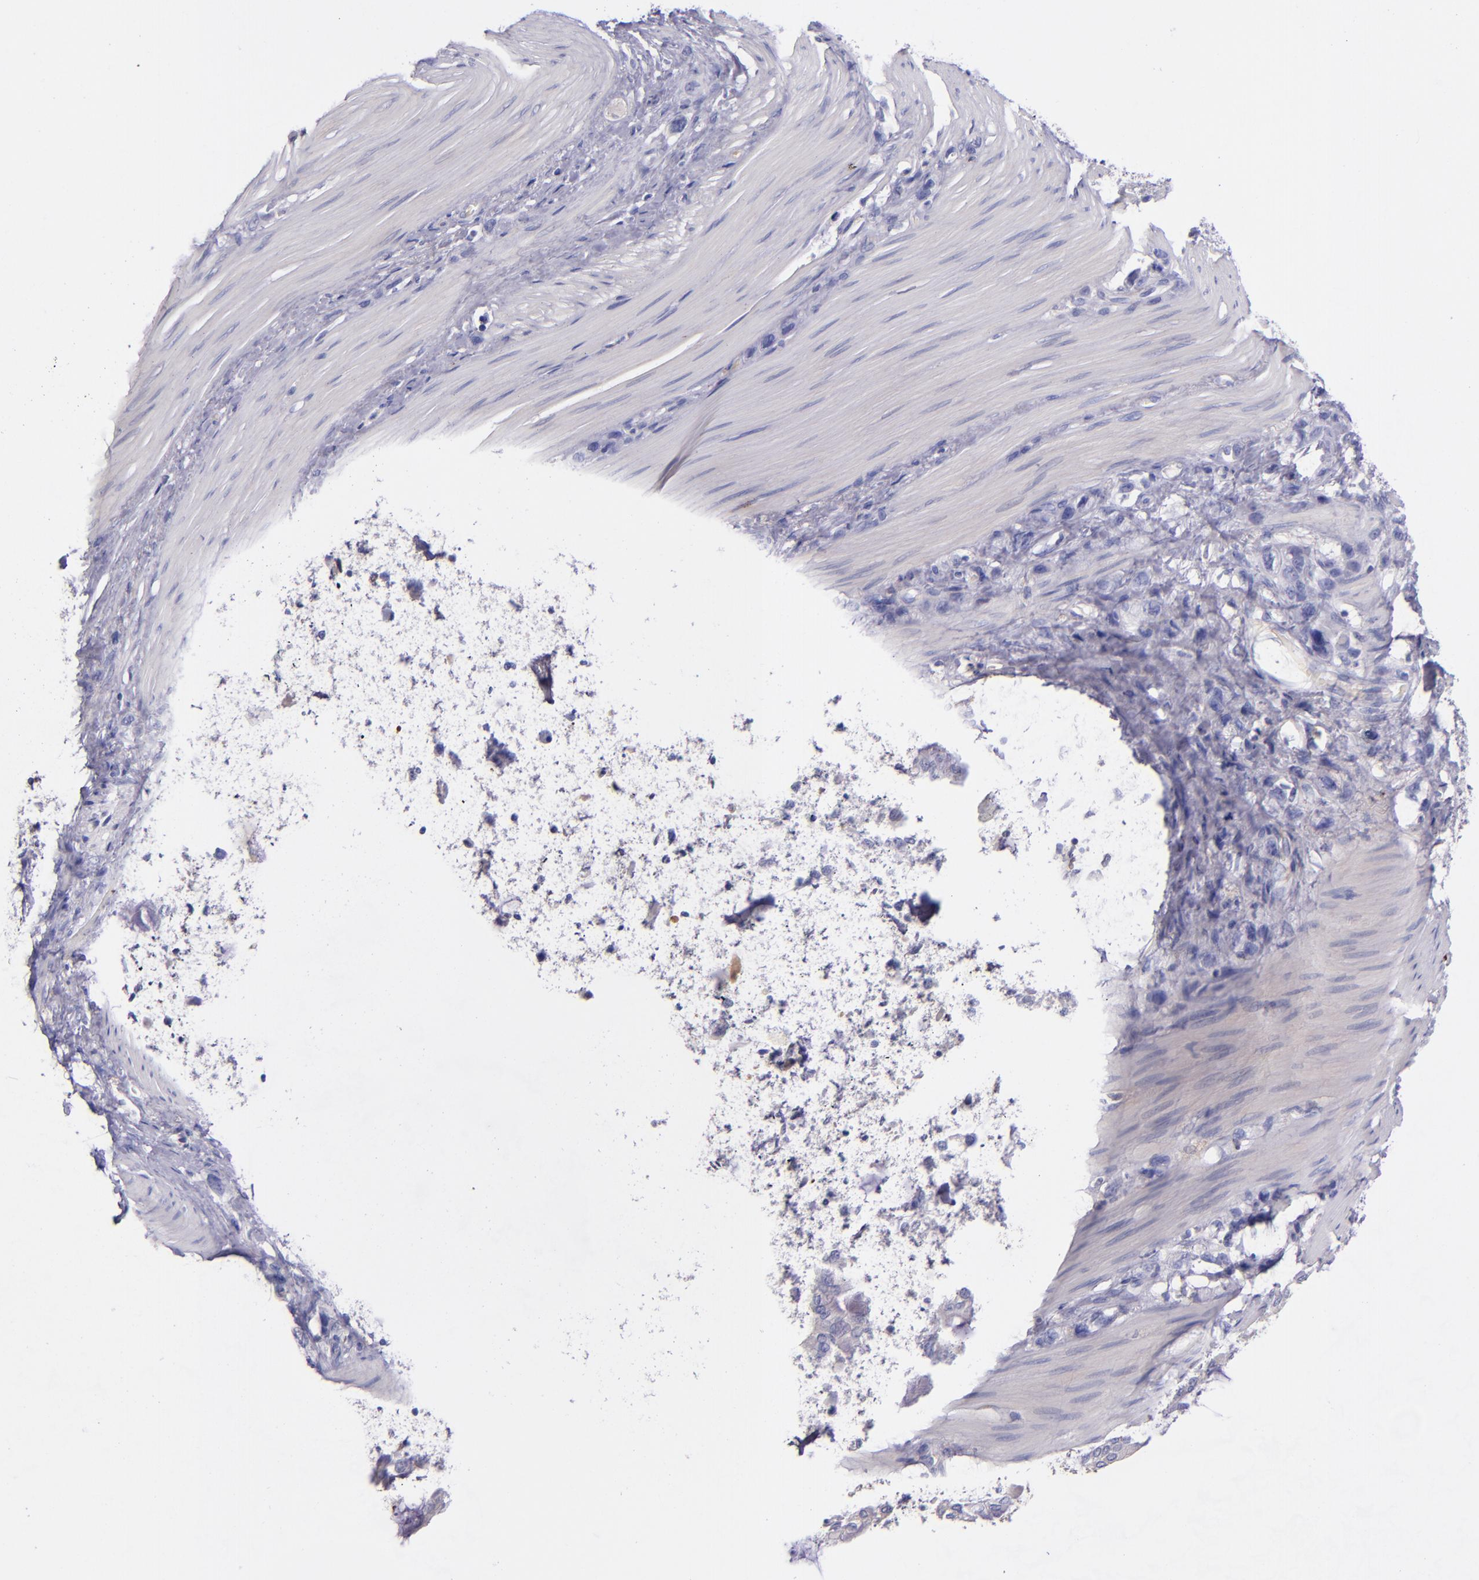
{"staining": {"intensity": "negative", "quantity": "none", "location": "none"}, "tissue": "stomach cancer", "cell_type": "Tumor cells", "image_type": "cancer", "snomed": [{"axis": "morphology", "description": "Normal tissue, NOS"}, {"axis": "morphology", "description": "Adenocarcinoma, NOS"}, {"axis": "morphology", "description": "Adenocarcinoma, High grade"}, {"axis": "topography", "description": "Stomach, upper"}, {"axis": "topography", "description": "Stomach"}], "caption": "Tumor cells are negative for protein expression in human stomach cancer.", "gene": "KNG1", "patient": {"sex": "female", "age": 65}}